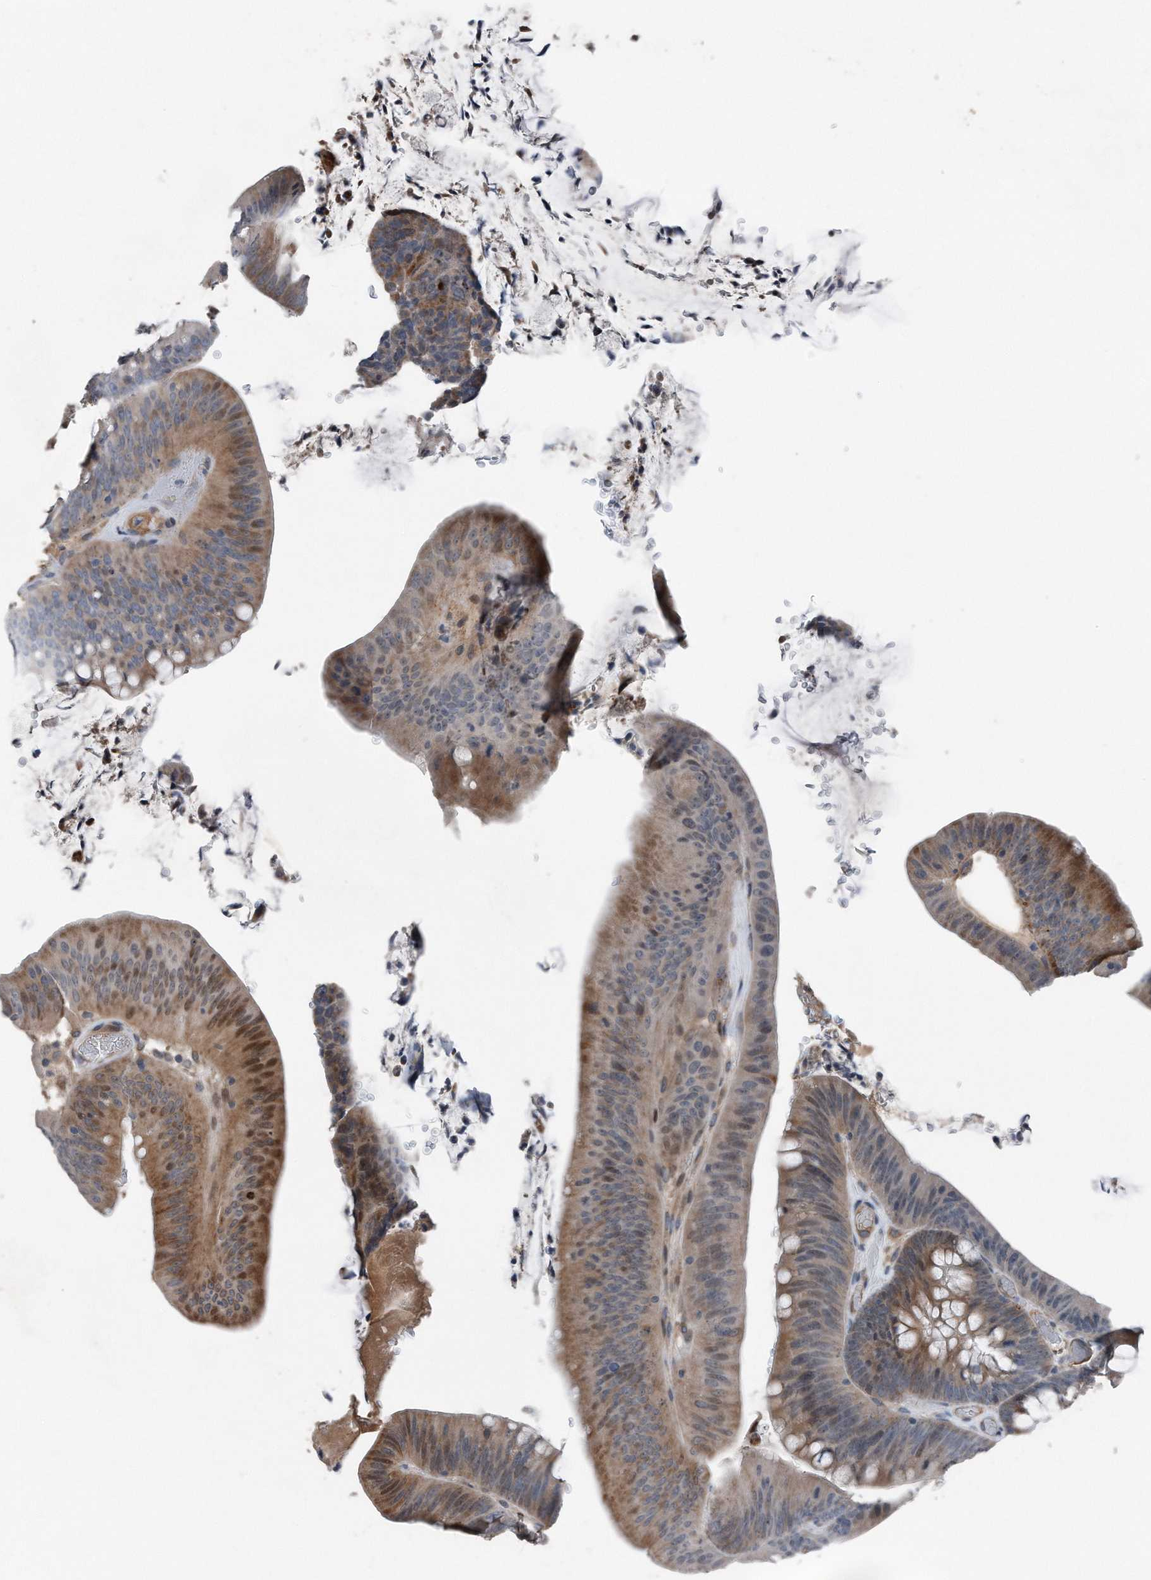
{"staining": {"intensity": "moderate", "quantity": "<25%", "location": "cytoplasmic/membranous,nuclear"}, "tissue": "colorectal cancer", "cell_type": "Tumor cells", "image_type": "cancer", "snomed": [{"axis": "morphology", "description": "Normal tissue, NOS"}, {"axis": "topography", "description": "Colon"}], "caption": "Colorectal cancer was stained to show a protein in brown. There is low levels of moderate cytoplasmic/membranous and nuclear expression in about <25% of tumor cells.", "gene": "DST", "patient": {"sex": "female", "age": 82}}